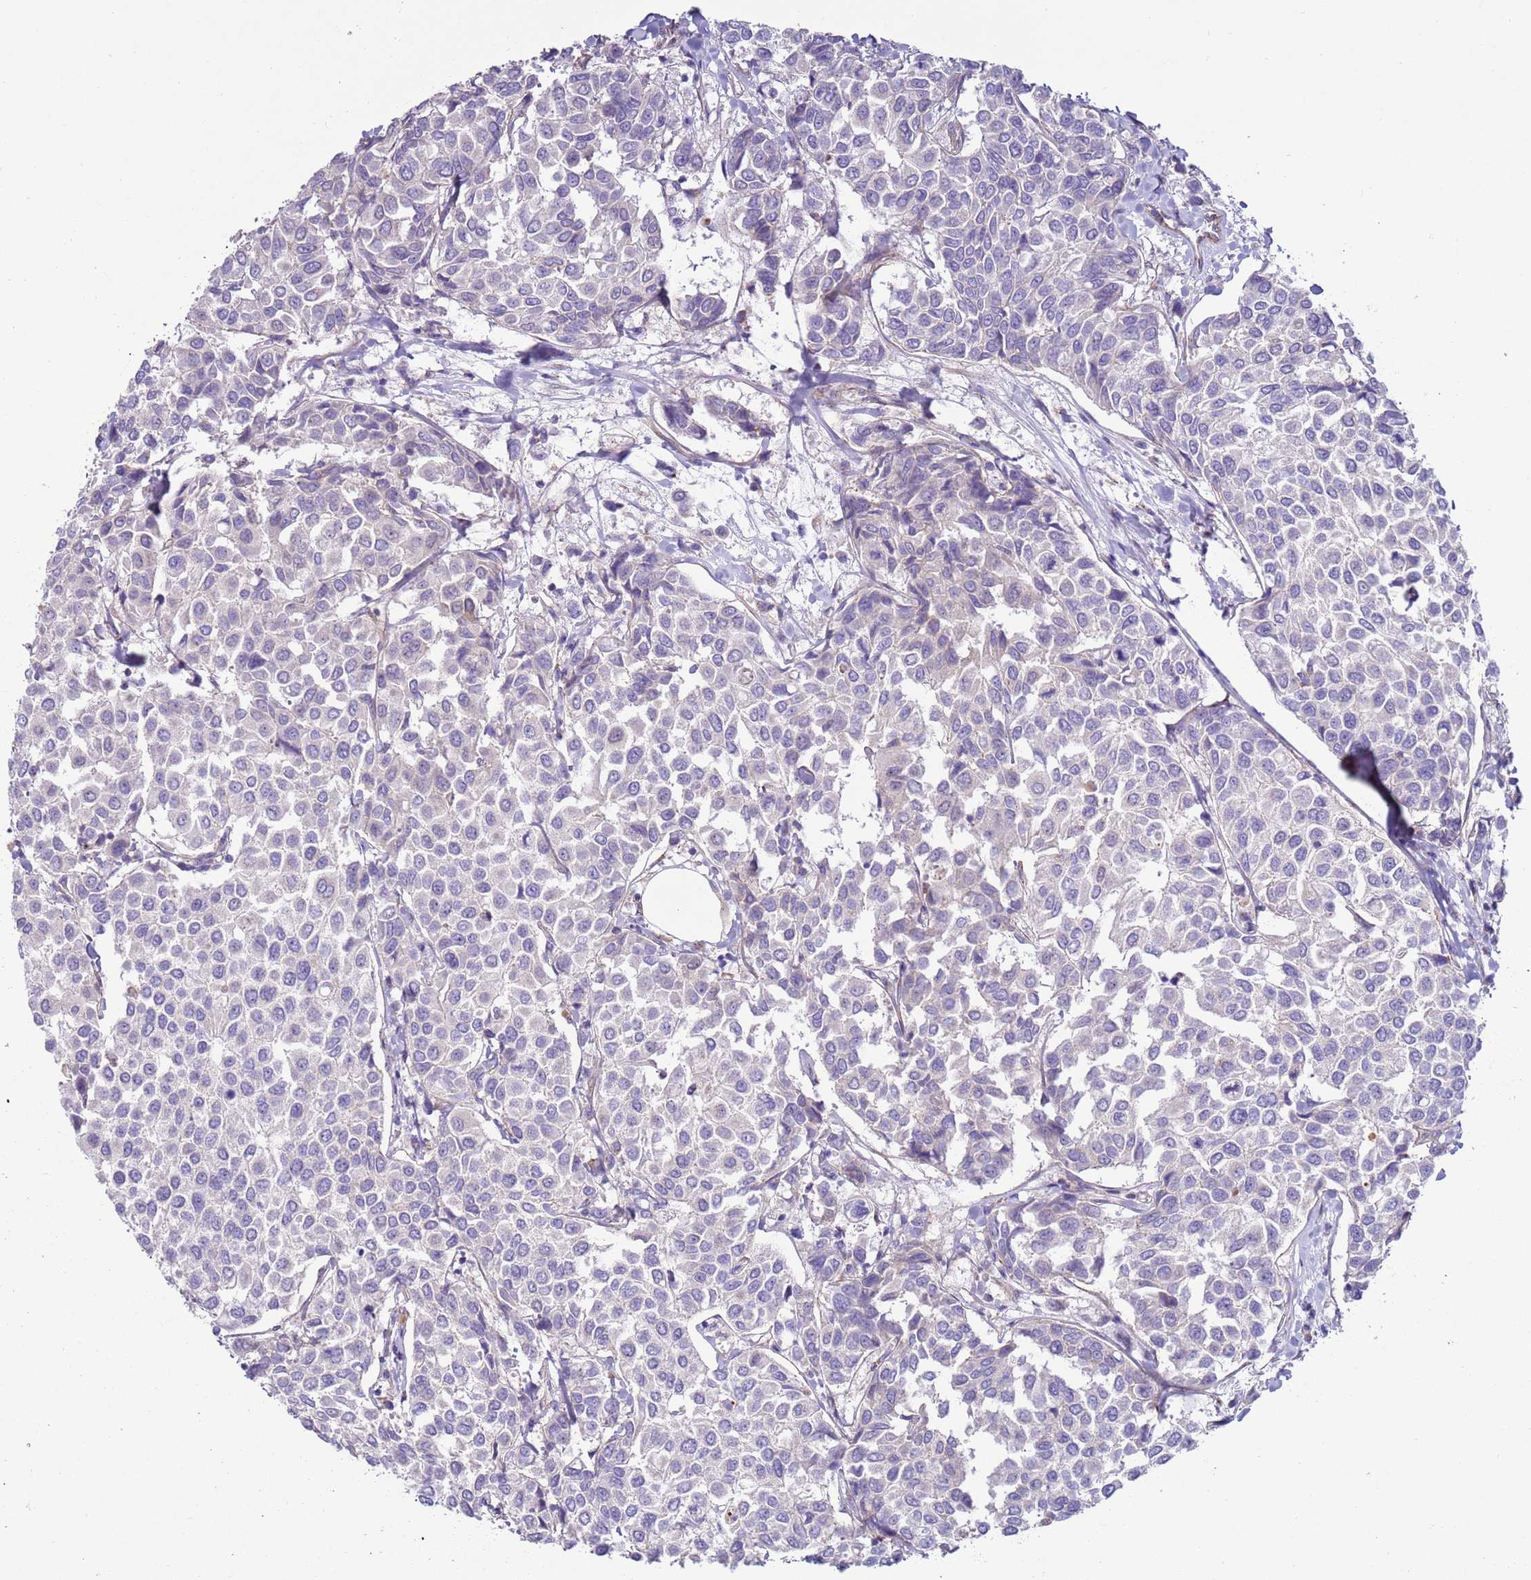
{"staining": {"intensity": "negative", "quantity": "none", "location": "none"}, "tissue": "breast cancer", "cell_type": "Tumor cells", "image_type": "cancer", "snomed": [{"axis": "morphology", "description": "Duct carcinoma"}, {"axis": "topography", "description": "Breast"}], "caption": "Immunohistochemical staining of human breast cancer shows no significant staining in tumor cells.", "gene": "HEATR1", "patient": {"sex": "female", "age": 55}}